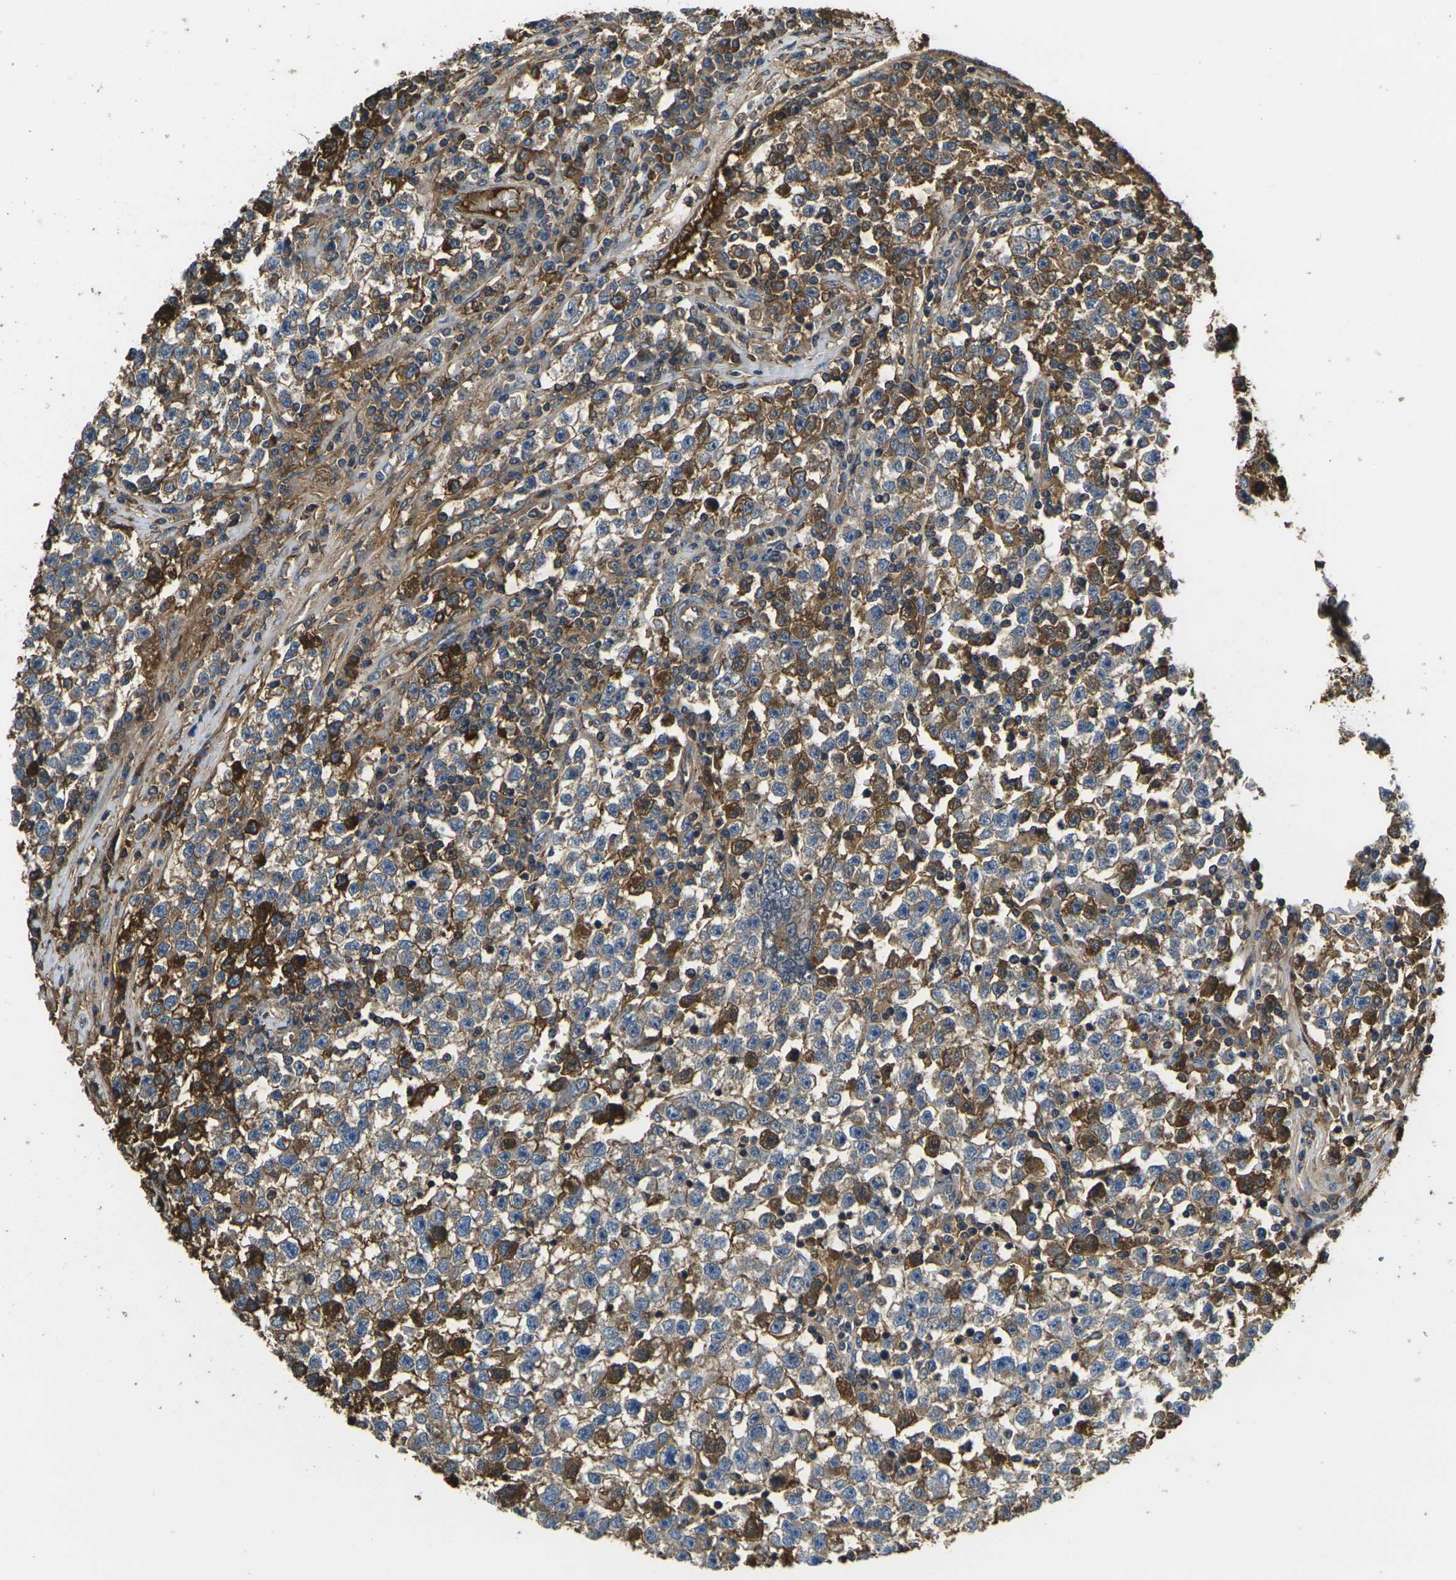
{"staining": {"intensity": "moderate", "quantity": ">75%", "location": "cytoplasmic/membranous"}, "tissue": "testis cancer", "cell_type": "Tumor cells", "image_type": "cancer", "snomed": [{"axis": "morphology", "description": "Seminoma, NOS"}, {"axis": "topography", "description": "Testis"}], "caption": "Tumor cells reveal medium levels of moderate cytoplasmic/membranous expression in approximately >75% of cells in seminoma (testis).", "gene": "HSPG2", "patient": {"sex": "male", "age": 22}}